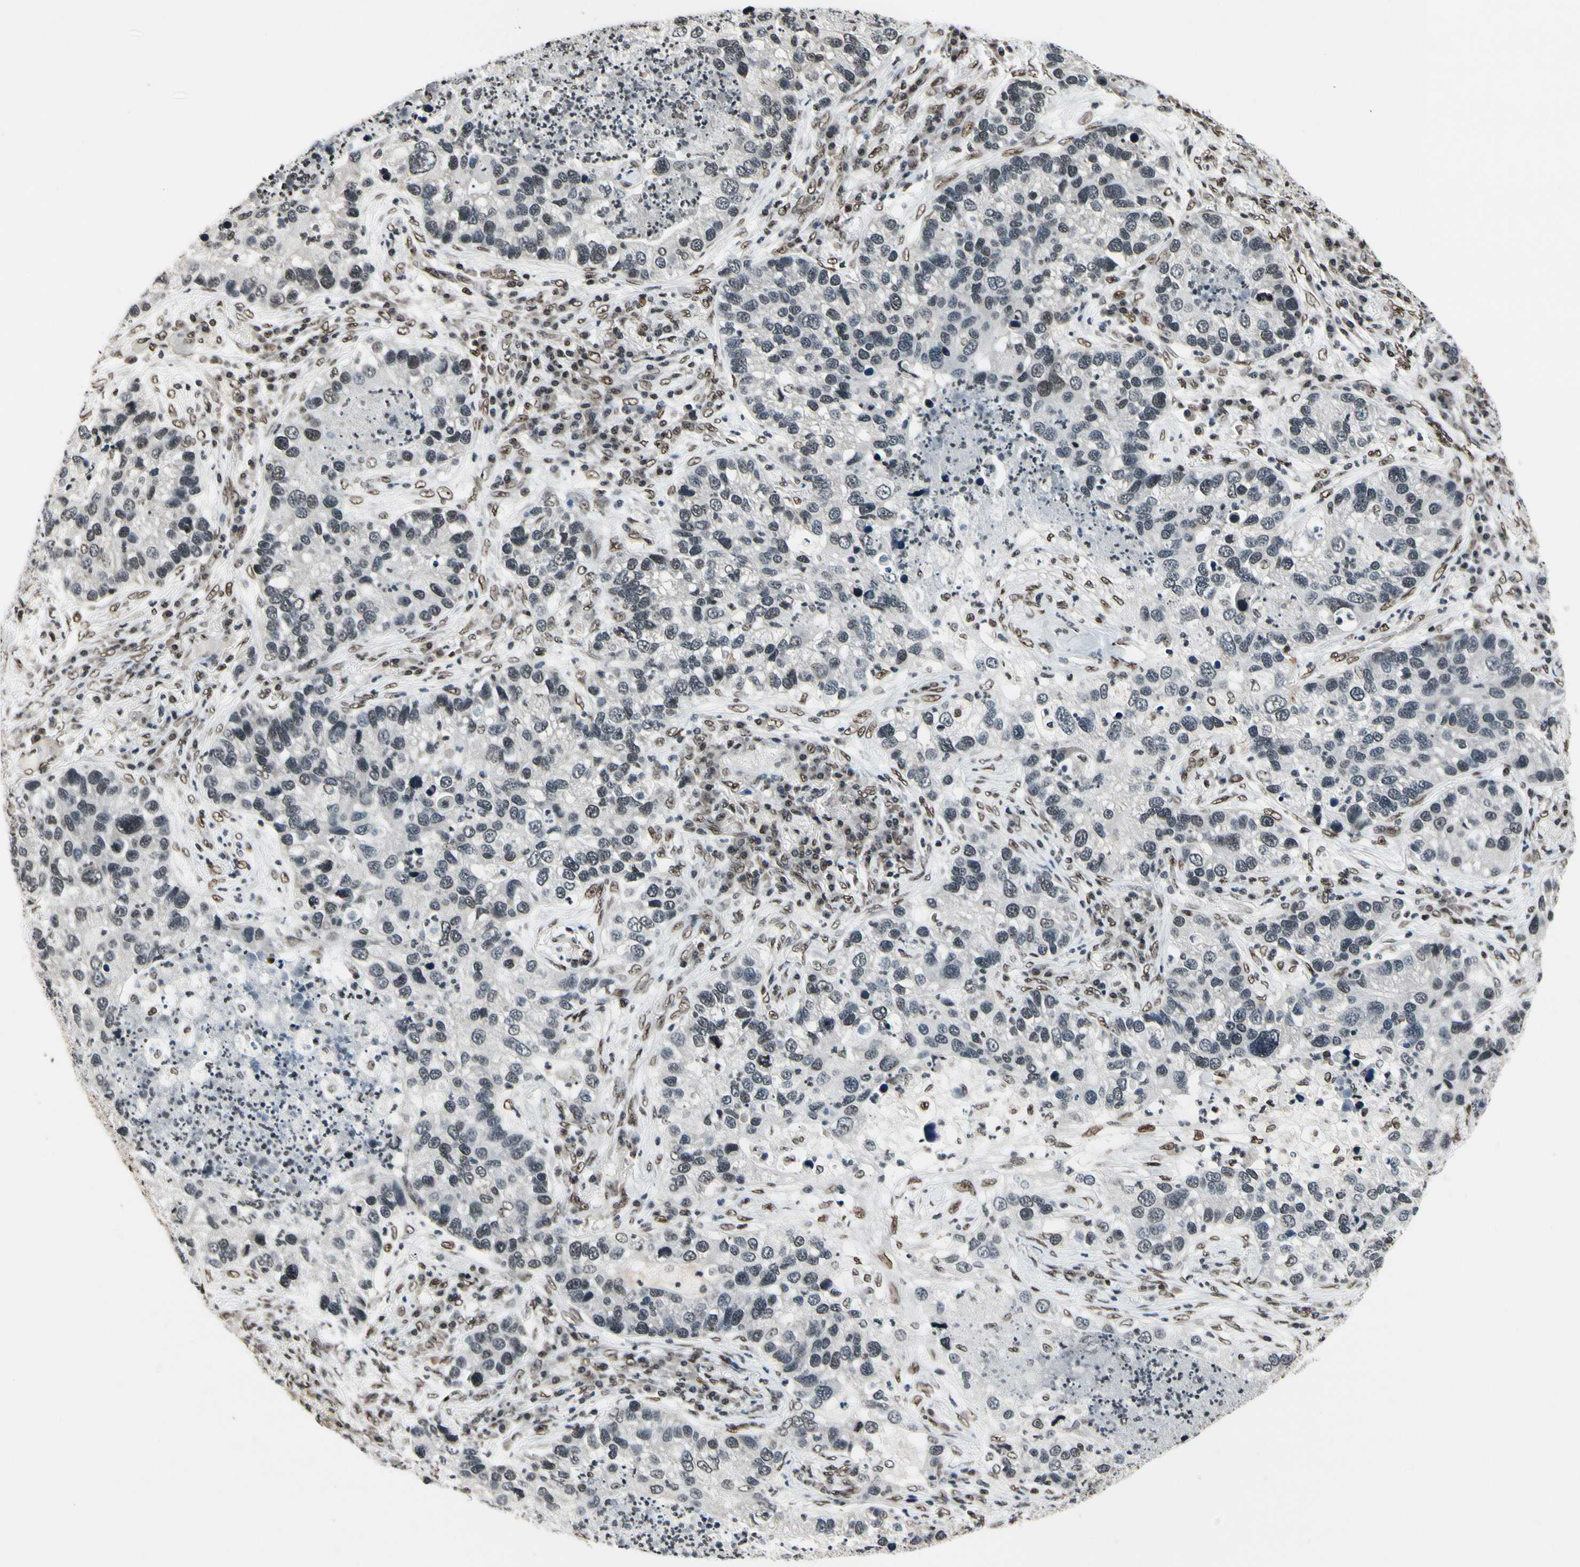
{"staining": {"intensity": "moderate", "quantity": "<25%", "location": "nuclear"}, "tissue": "lung cancer", "cell_type": "Tumor cells", "image_type": "cancer", "snomed": [{"axis": "morphology", "description": "Normal tissue, NOS"}, {"axis": "morphology", "description": "Adenocarcinoma, NOS"}, {"axis": "topography", "description": "Bronchus"}, {"axis": "topography", "description": "Lung"}], "caption": "High-power microscopy captured an immunohistochemistry (IHC) photomicrograph of lung adenocarcinoma, revealing moderate nuclear staining in about <25% of tumor cells.", "gene": "RECQL", "patient": {"sex": "male", "age": 54}}